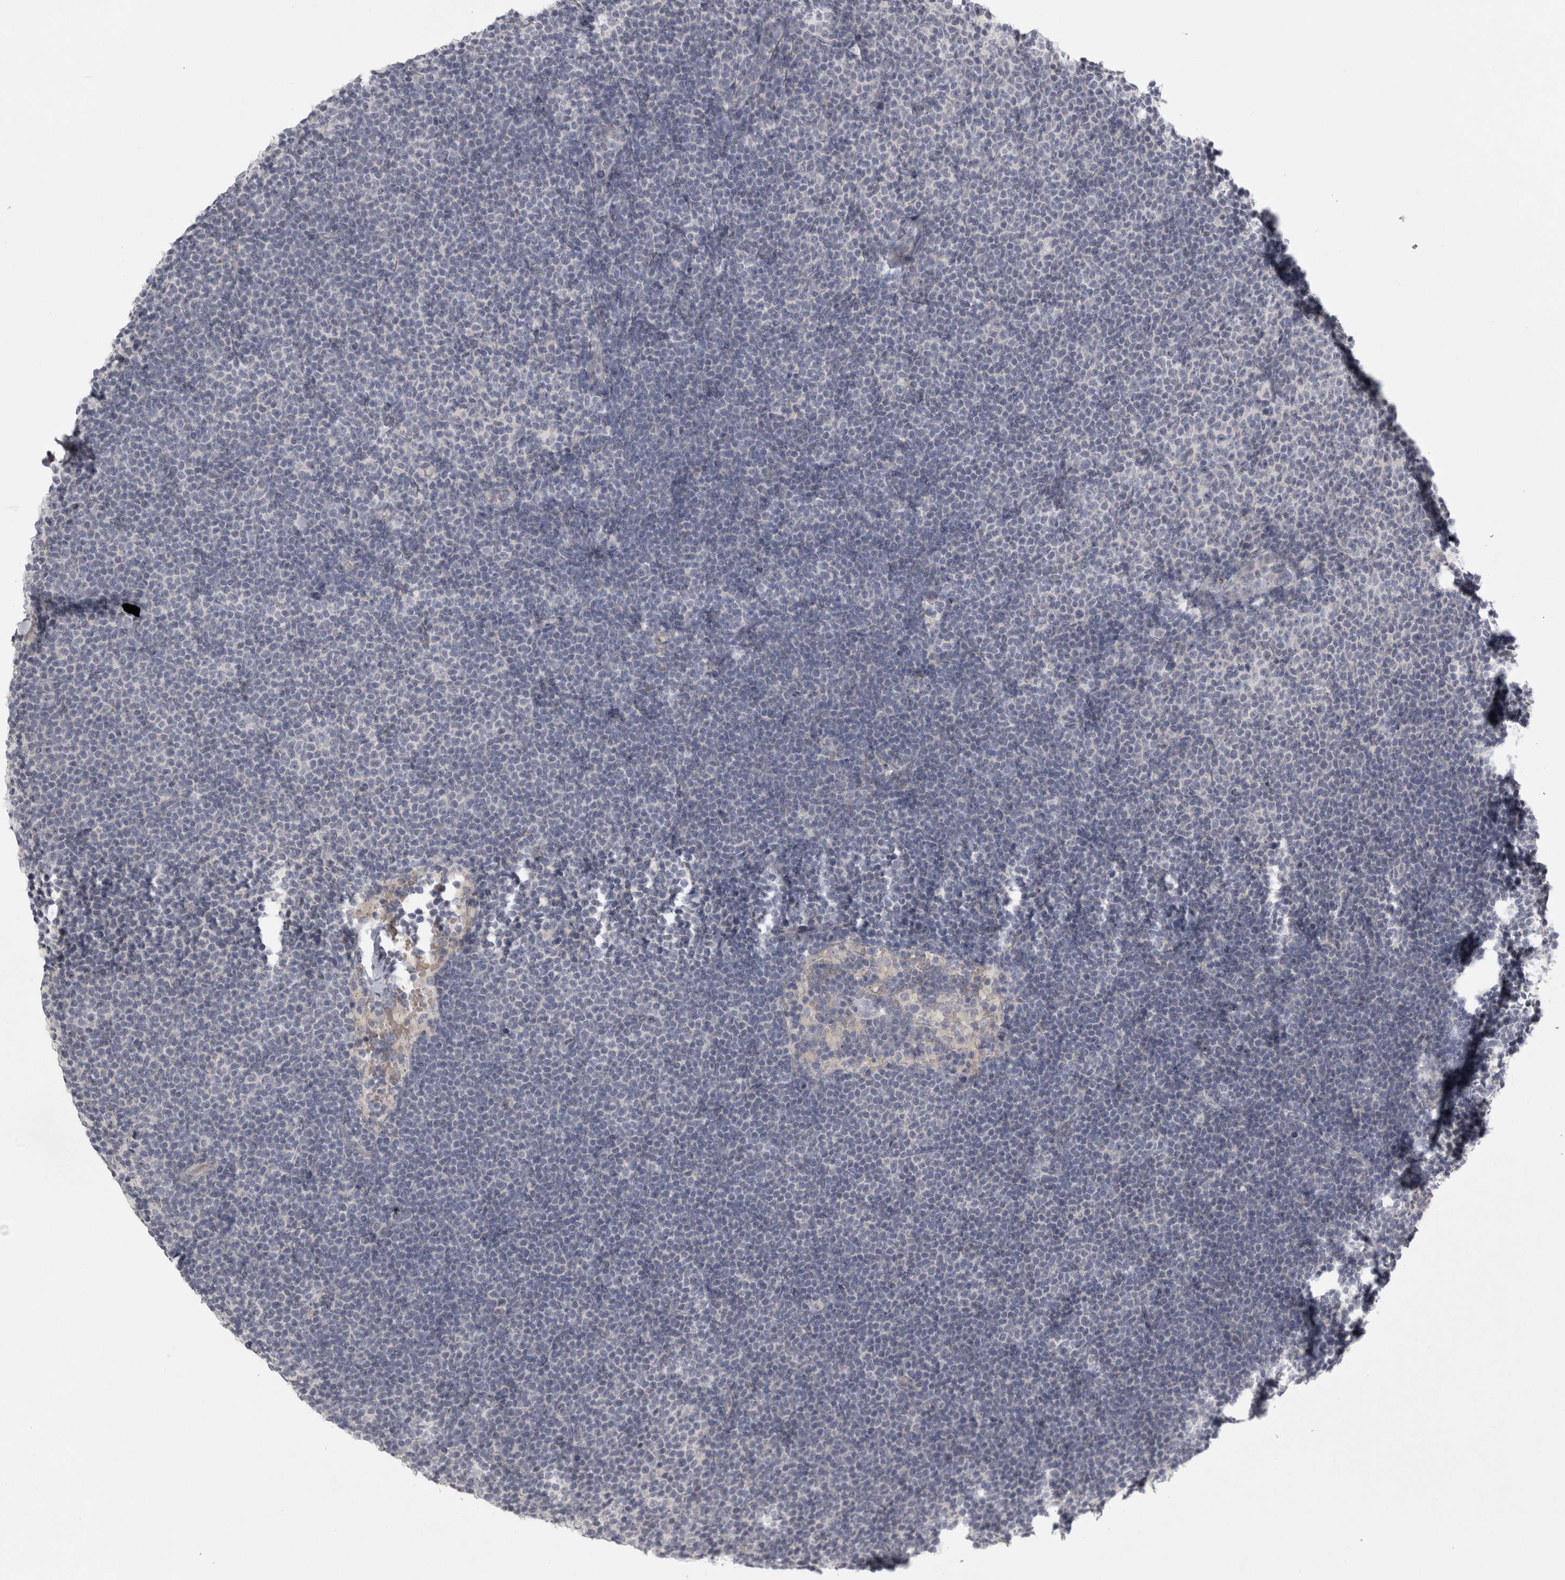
{"staining": {"intensity": "negative", "quantity": "none", "location": "none"}, "tissue": "lymphoma", "cell_type": "Tumor cells", "image_type": "cancer", "snomed": [{"axis": "morphology", "description": "Malignant lymphoma, non-Hodgkin's type, Low grade"}, {"axis": "topography", "description": "Lymph node"}], "caption": "IHC image of neoplastic tissue: human lymphoma stained with DAB exhibits no significant protein expression in tumor cells. (DAB immunohistochemistry (IHC), high magnification).", "gene": "ENPP7", "patient": {"sex": "female", "age": 53}}